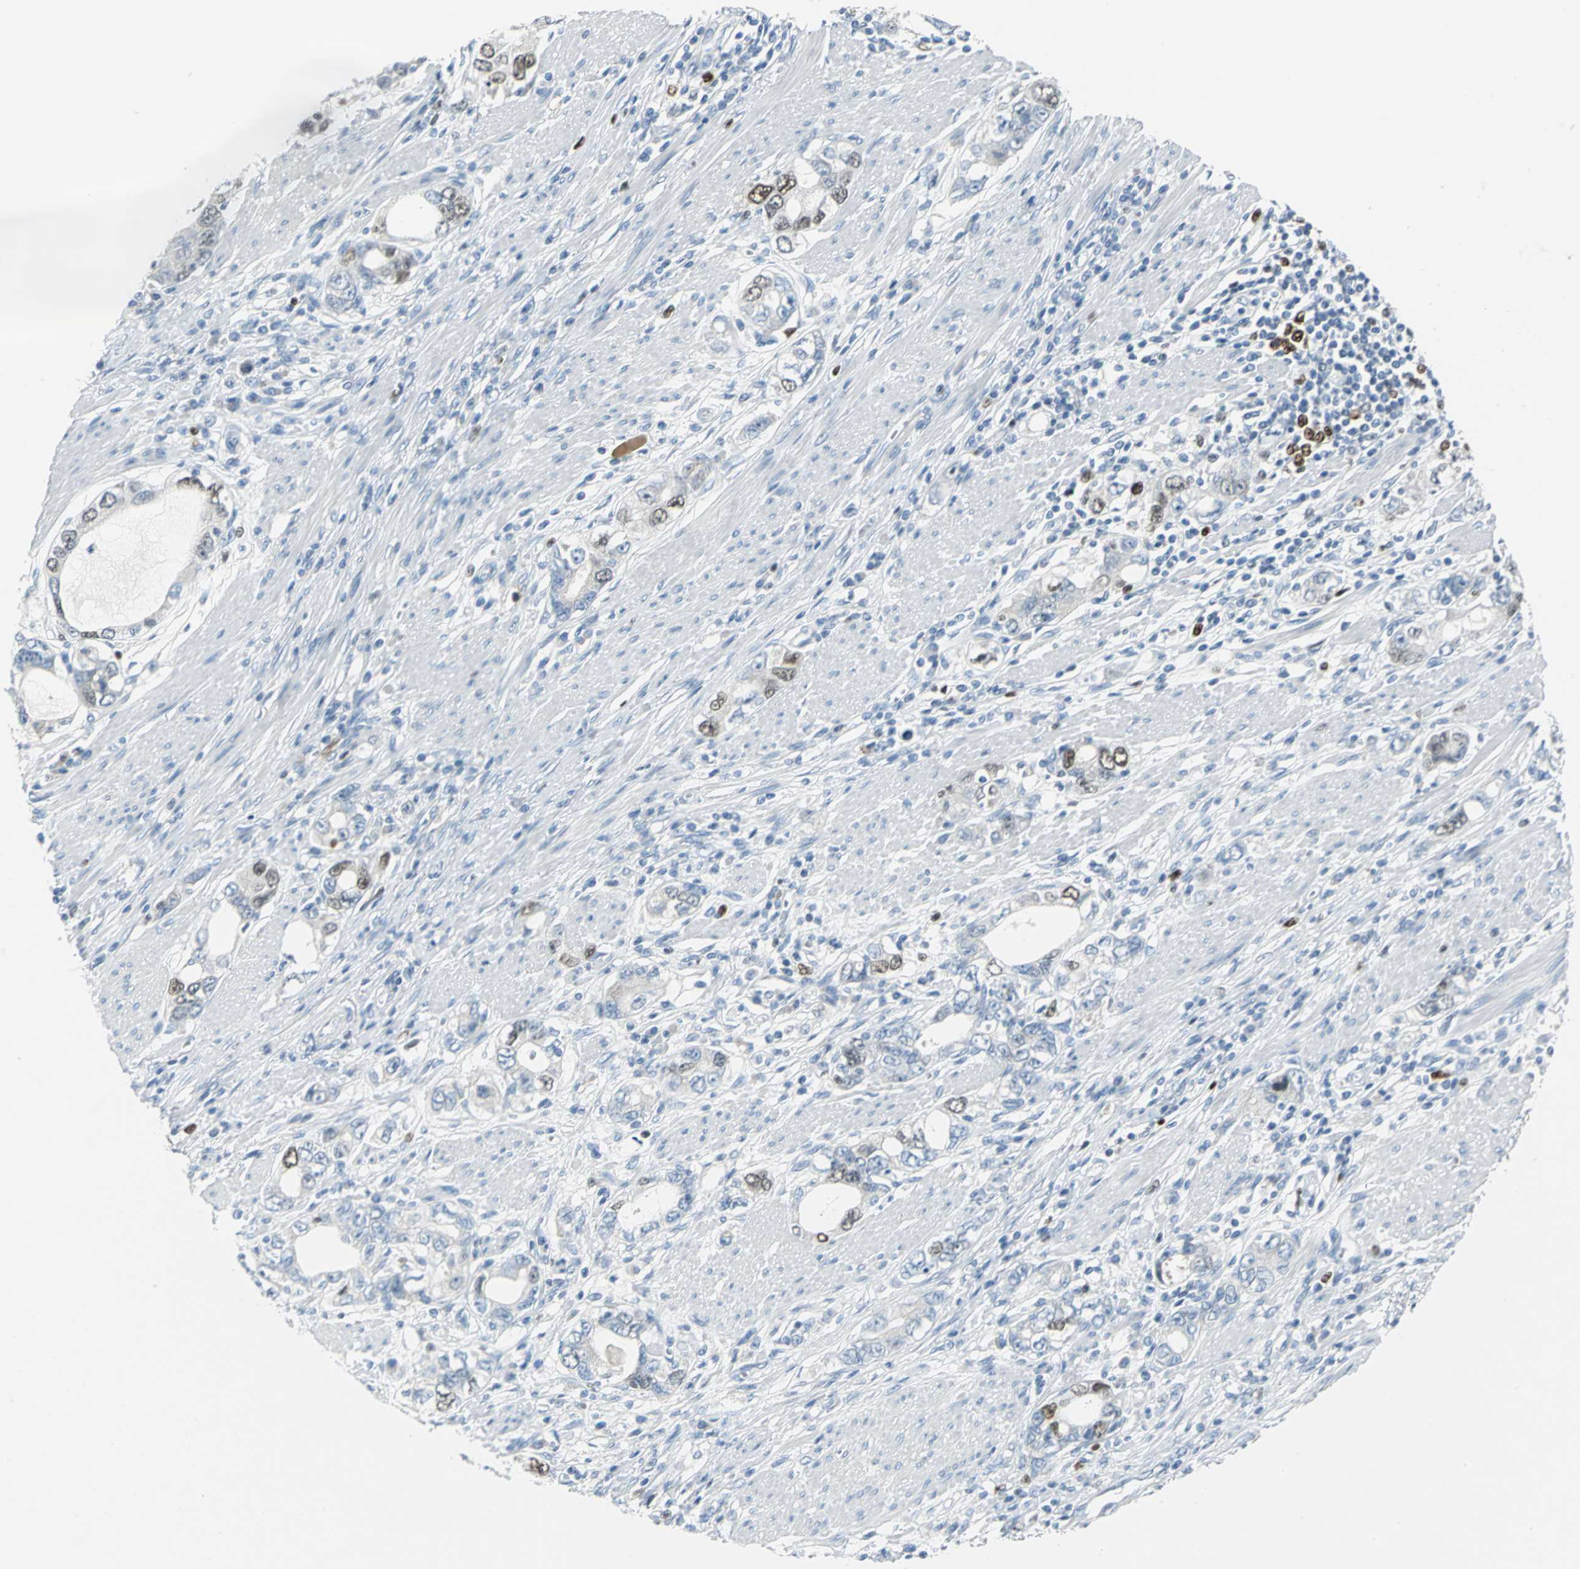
{"staining": {"intensity": "moderate", "quantity": "<25%", "location": "nuclear"}, "tissue": "stomach cancer", "cell_type": "Tumor cells", "image_type": "cancer", "snomed": [{"axis": "morphology", "description": "Adenocarcinoma, NOS"}, {"axis": "topography", "description": "Stomach, lower"}], "caption": "Stomach cancer (adenocarcinoma) tissue displays moderate nuclear positivity in about <25% of tumor cells, visualized by immunohistochemistry.", "gene": "MCM4", "patient": {"sex": "female", "age": 93}}